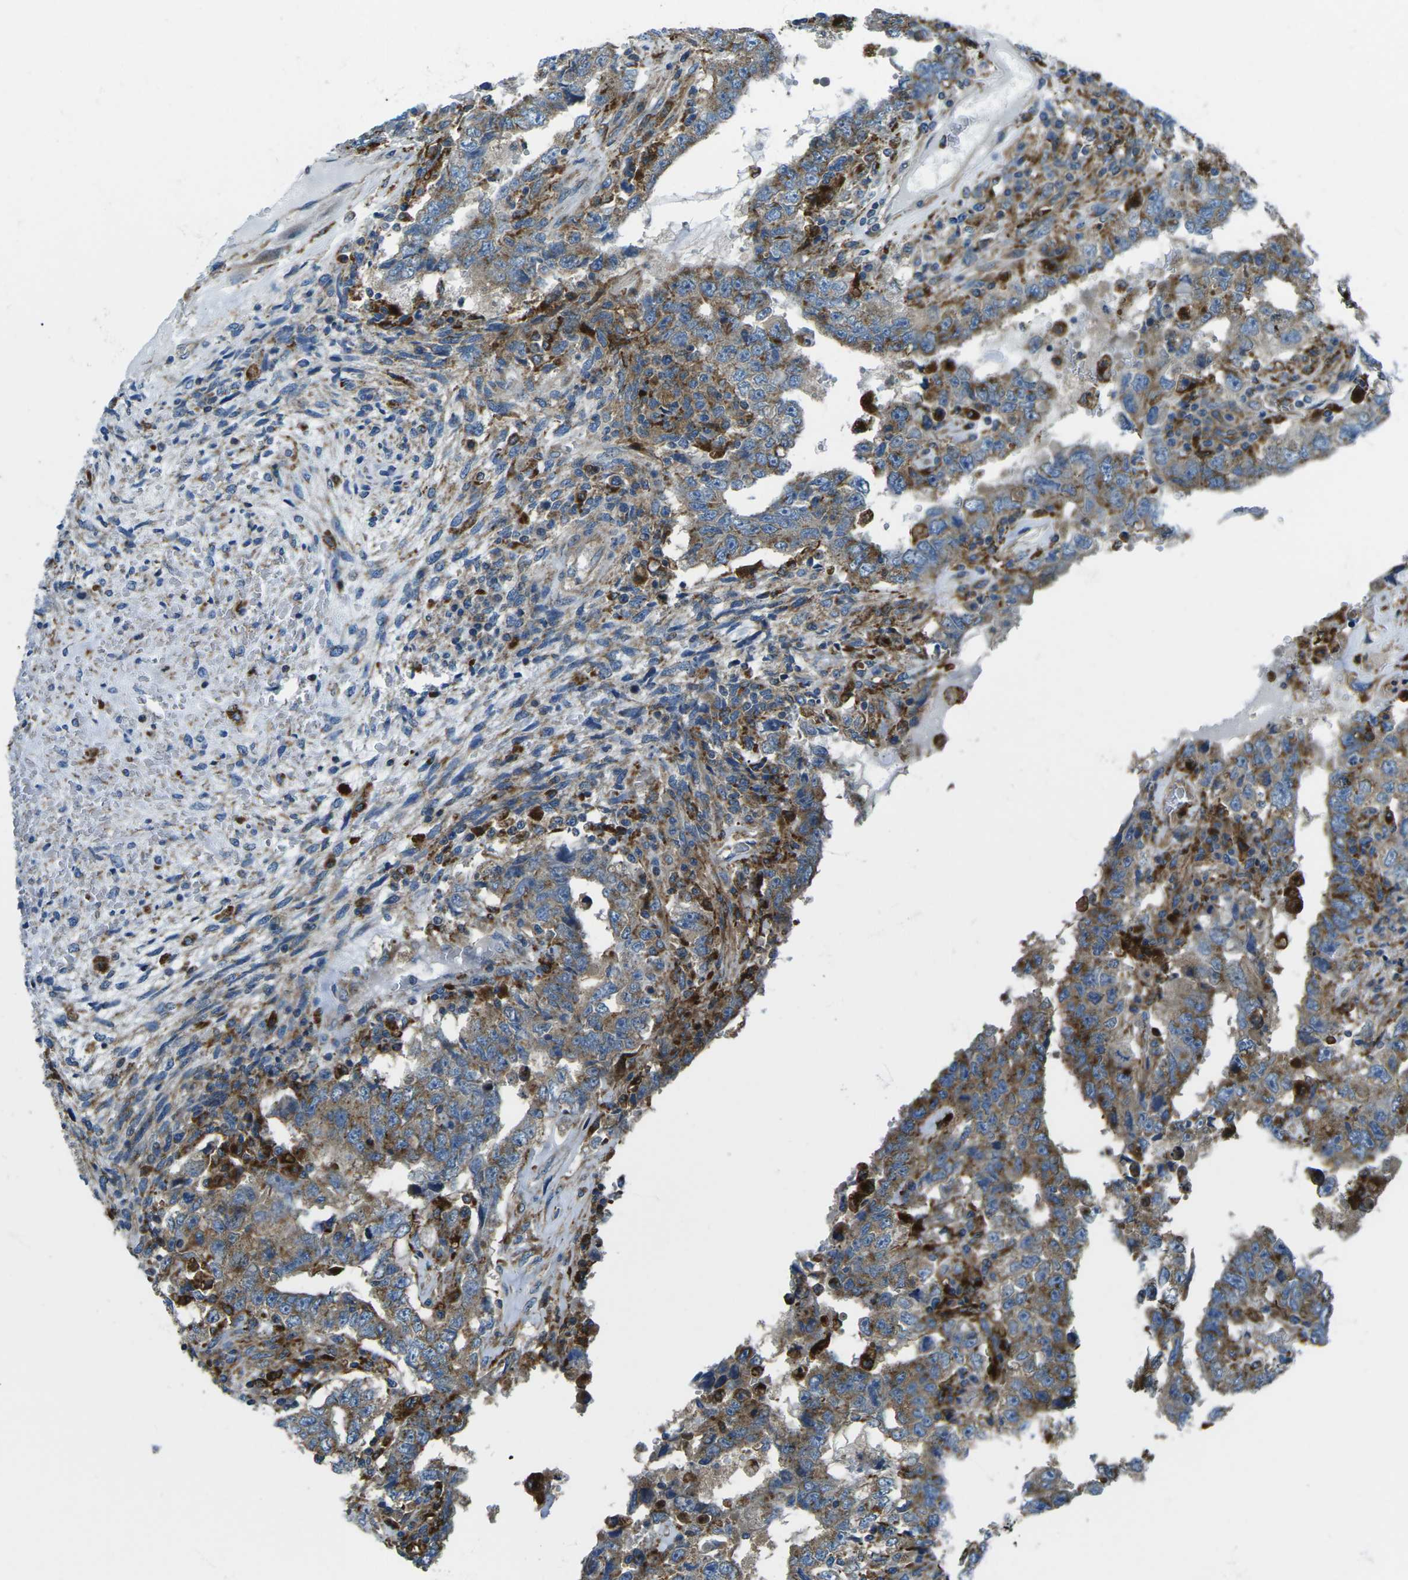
{"staining": {"intensity": "moderate", "quantity": ">75%", "location": "cytoplasmic/membranous"}, "tissue": "testis cancer", "cell_type": "Tumor cells", "image_type": "cancer", "snomed": [{"axis": "morphology", "description": "Carcinoma, Embryonal, NOS"}, {"axis": "topography", "description": "Testis"}], "caption": "This is an image of immunohistochemistry (IHC) staining of testis cancer, which shows moderate staining in the cytoplasmic/membranous of tumor cells.", "gene": "CDK17", "patient": {"sex": "male", "age": 26}}